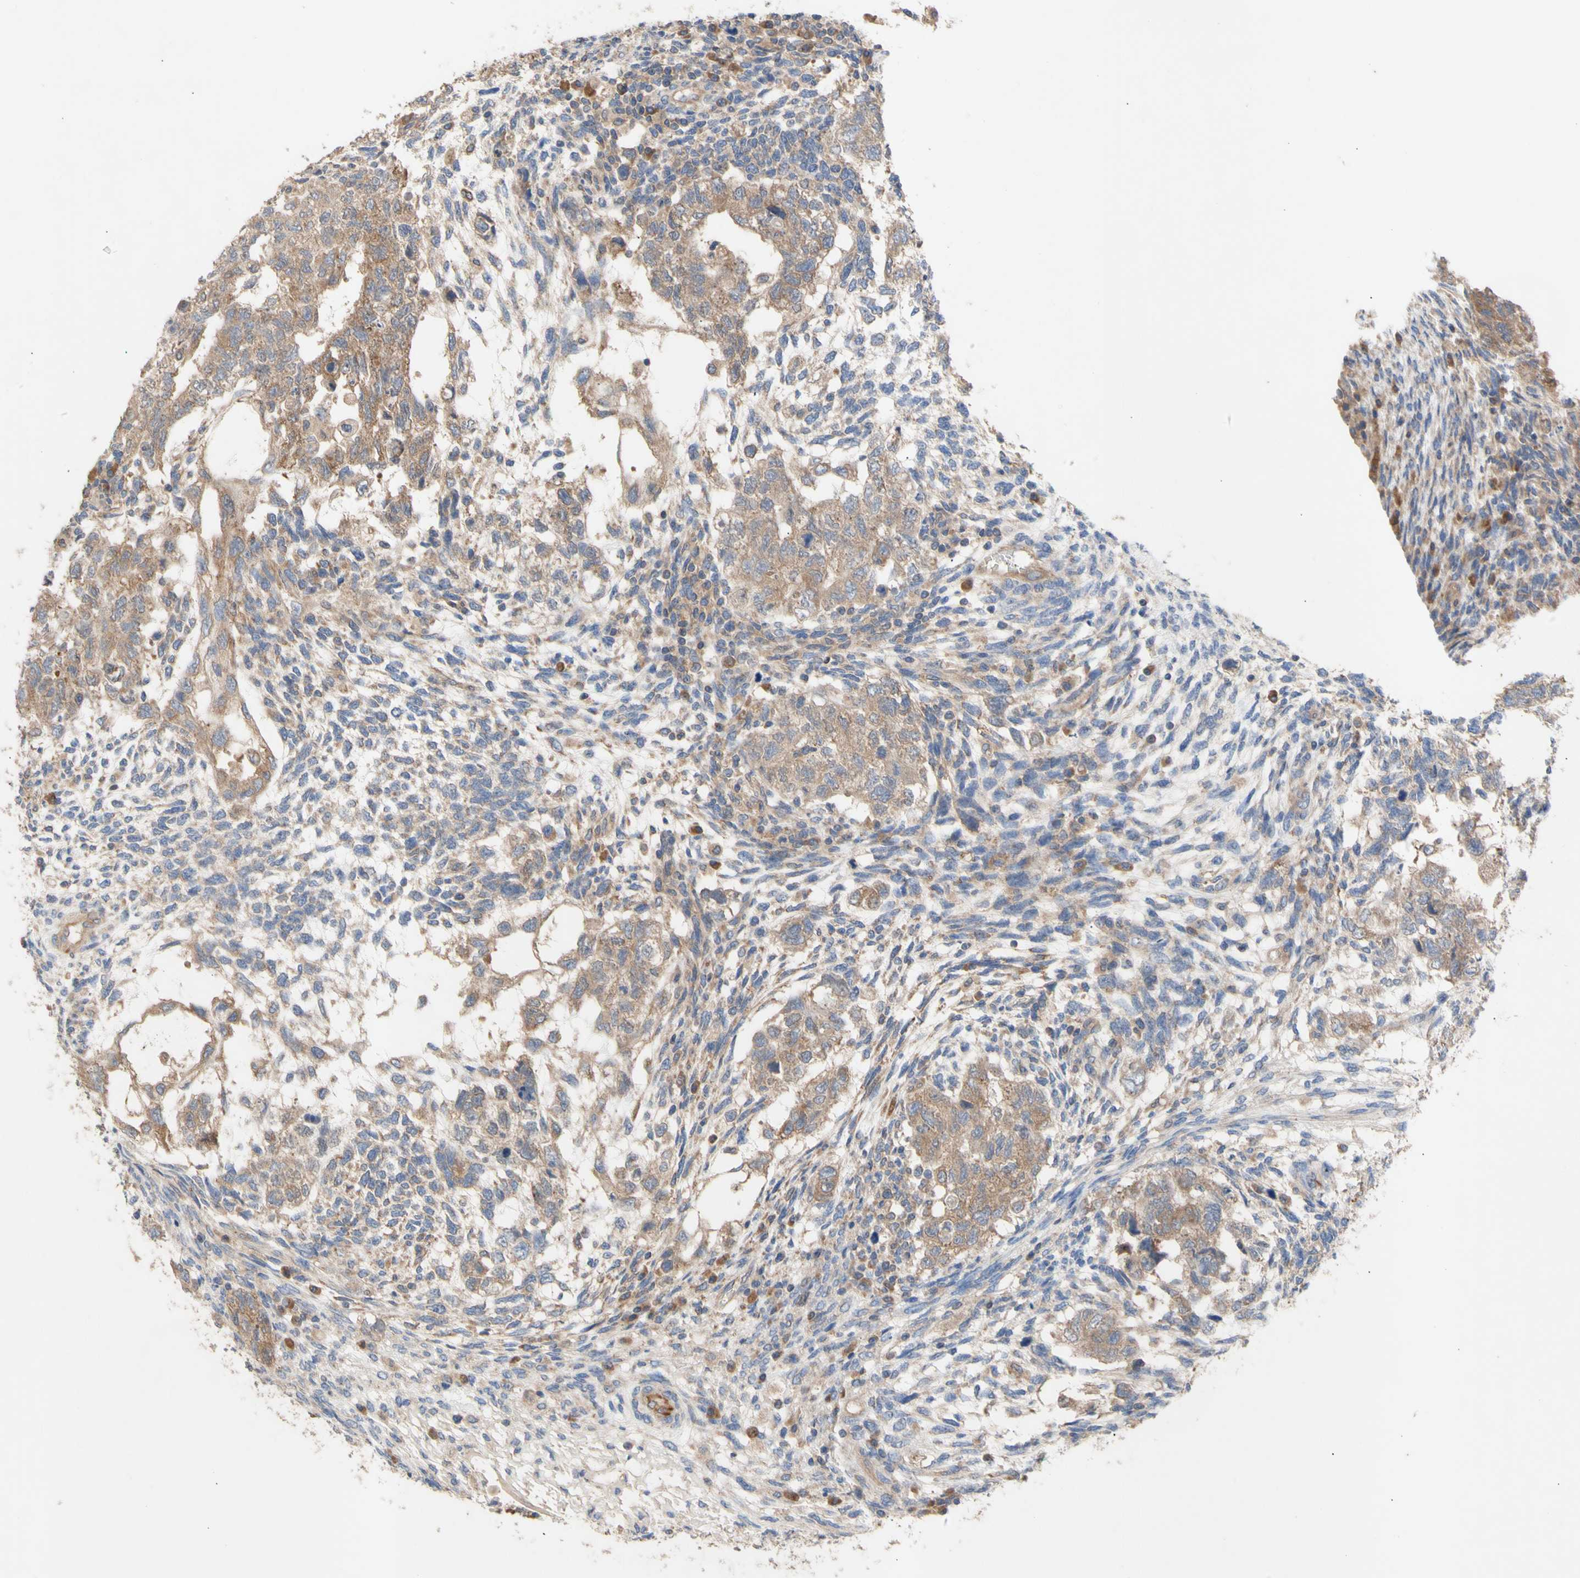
{"staining": {"intensity": "moderate", "quantity": ">75%", "location": "cytoplasmic/membranous"}, "tissue": "testis cancer", "cell_type": "Tumor cells", "image_type": "cancer", "snomed": [{"axis": "morphology", "description": "Normal tissue, NOS"}, {"axis": "morphology", "description": "Carcinoma, Embryonal, NOS"}, {"axis": "topography", "description": "Testis"}], "caption": "Protein analysis of testis cancer tissue demonstrates moderate cytoplasmic/membranous staining in about >75% of tumor cells. (DAB (3,3'-diaminobenzidine) IHC, brown staining for protein, blue staining for nuclei).", "gene": "EIF2S3", "patient": {"sex": "male", "age": 36}}